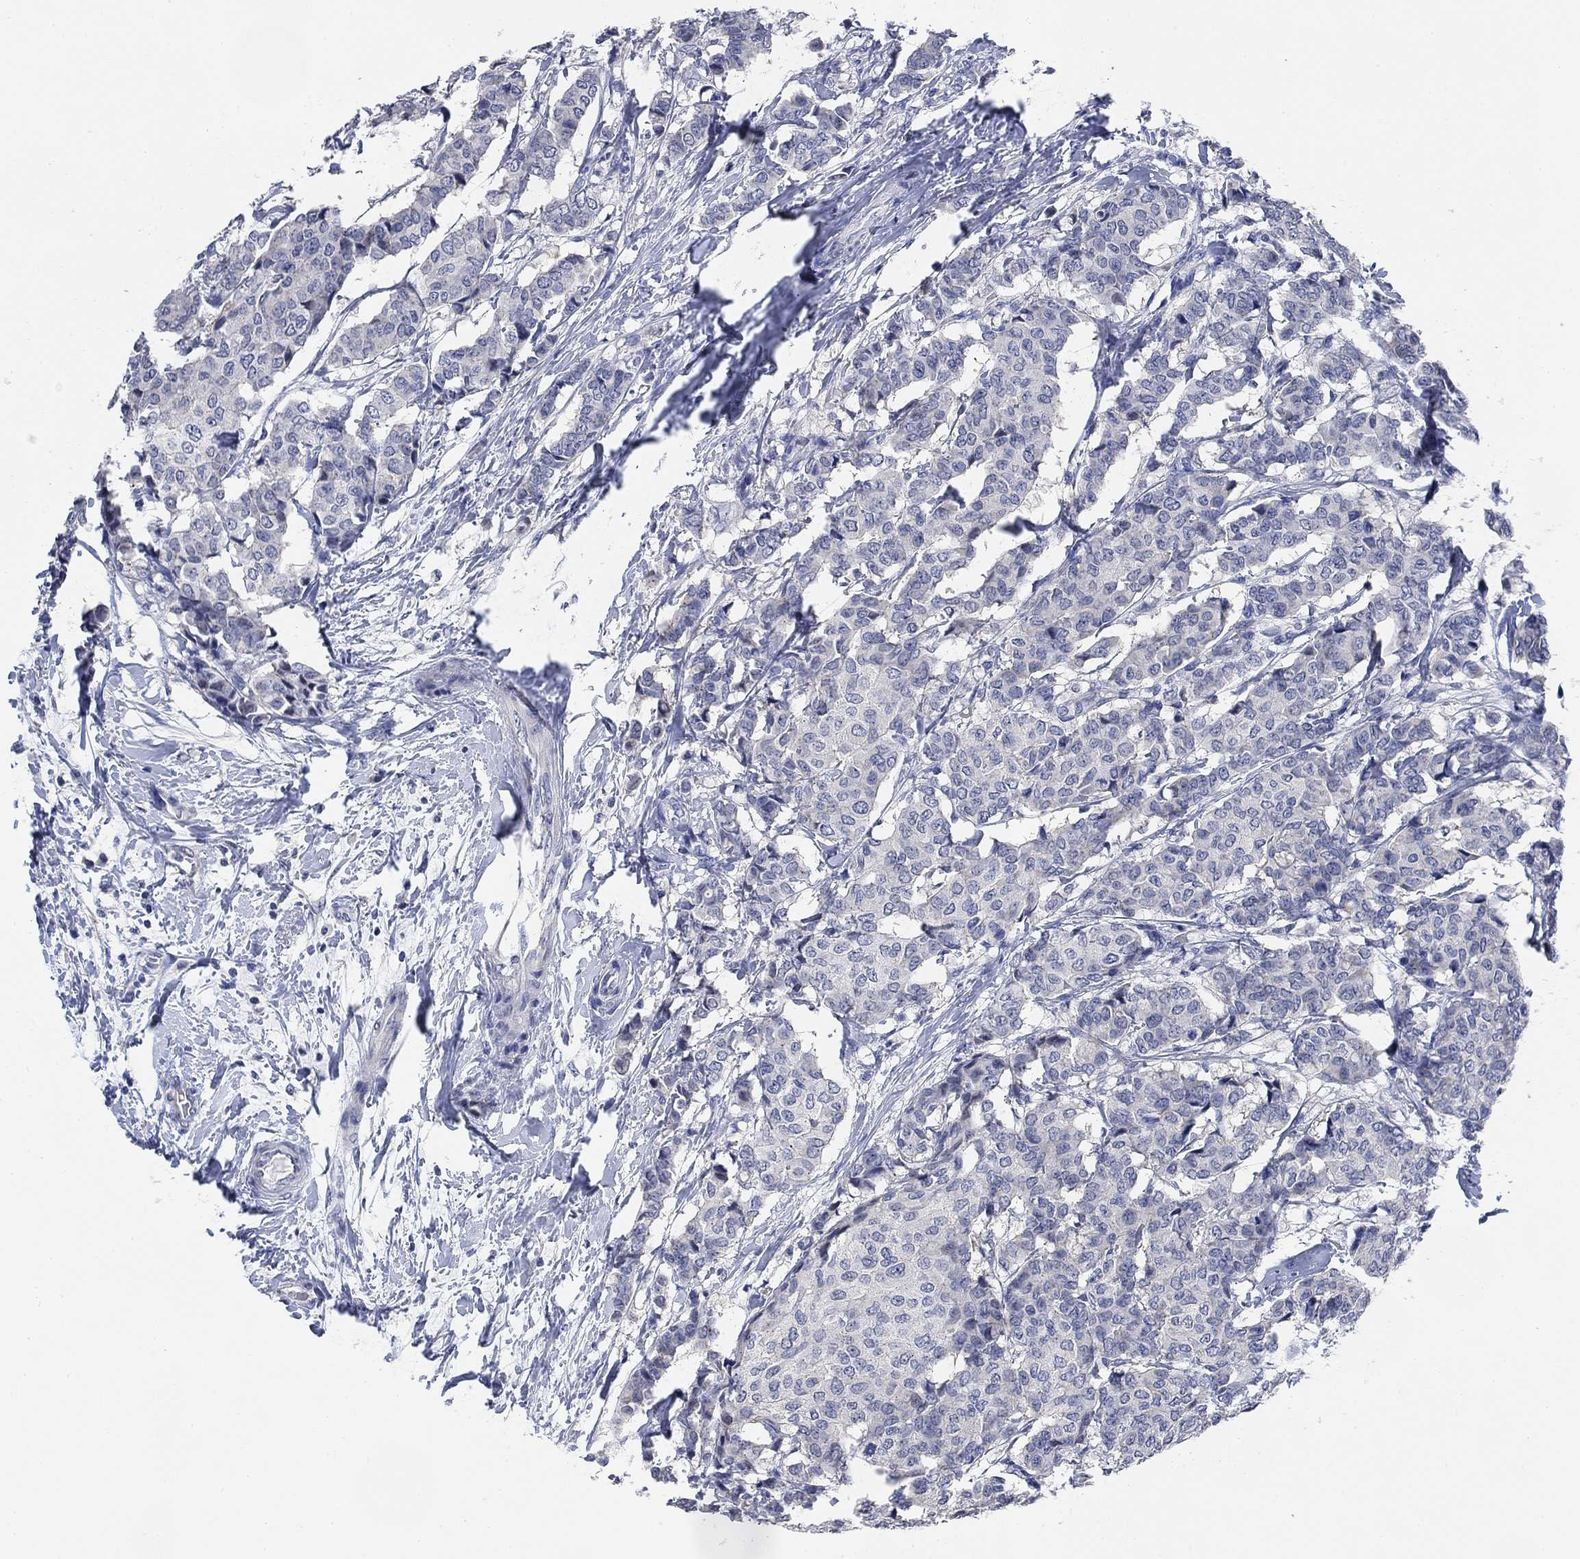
{"staining": {"intensity": "negative", "quantity": "none", "location": "none"}, "tissue": "breast cancer", "cell_type": "Tumor cells", "image_type": "cancer", "snomed": [{"axis": "morphology", "description": "Duct carcinoma"}, {"axis": "topography", "description": "Breast"}], "caption": "Tumor cells show no significant positivity in breast cancer (infiltrating ductal carcinoma).", "gene": "DAZL", "patient": {"sex": "female", "age": 75}}